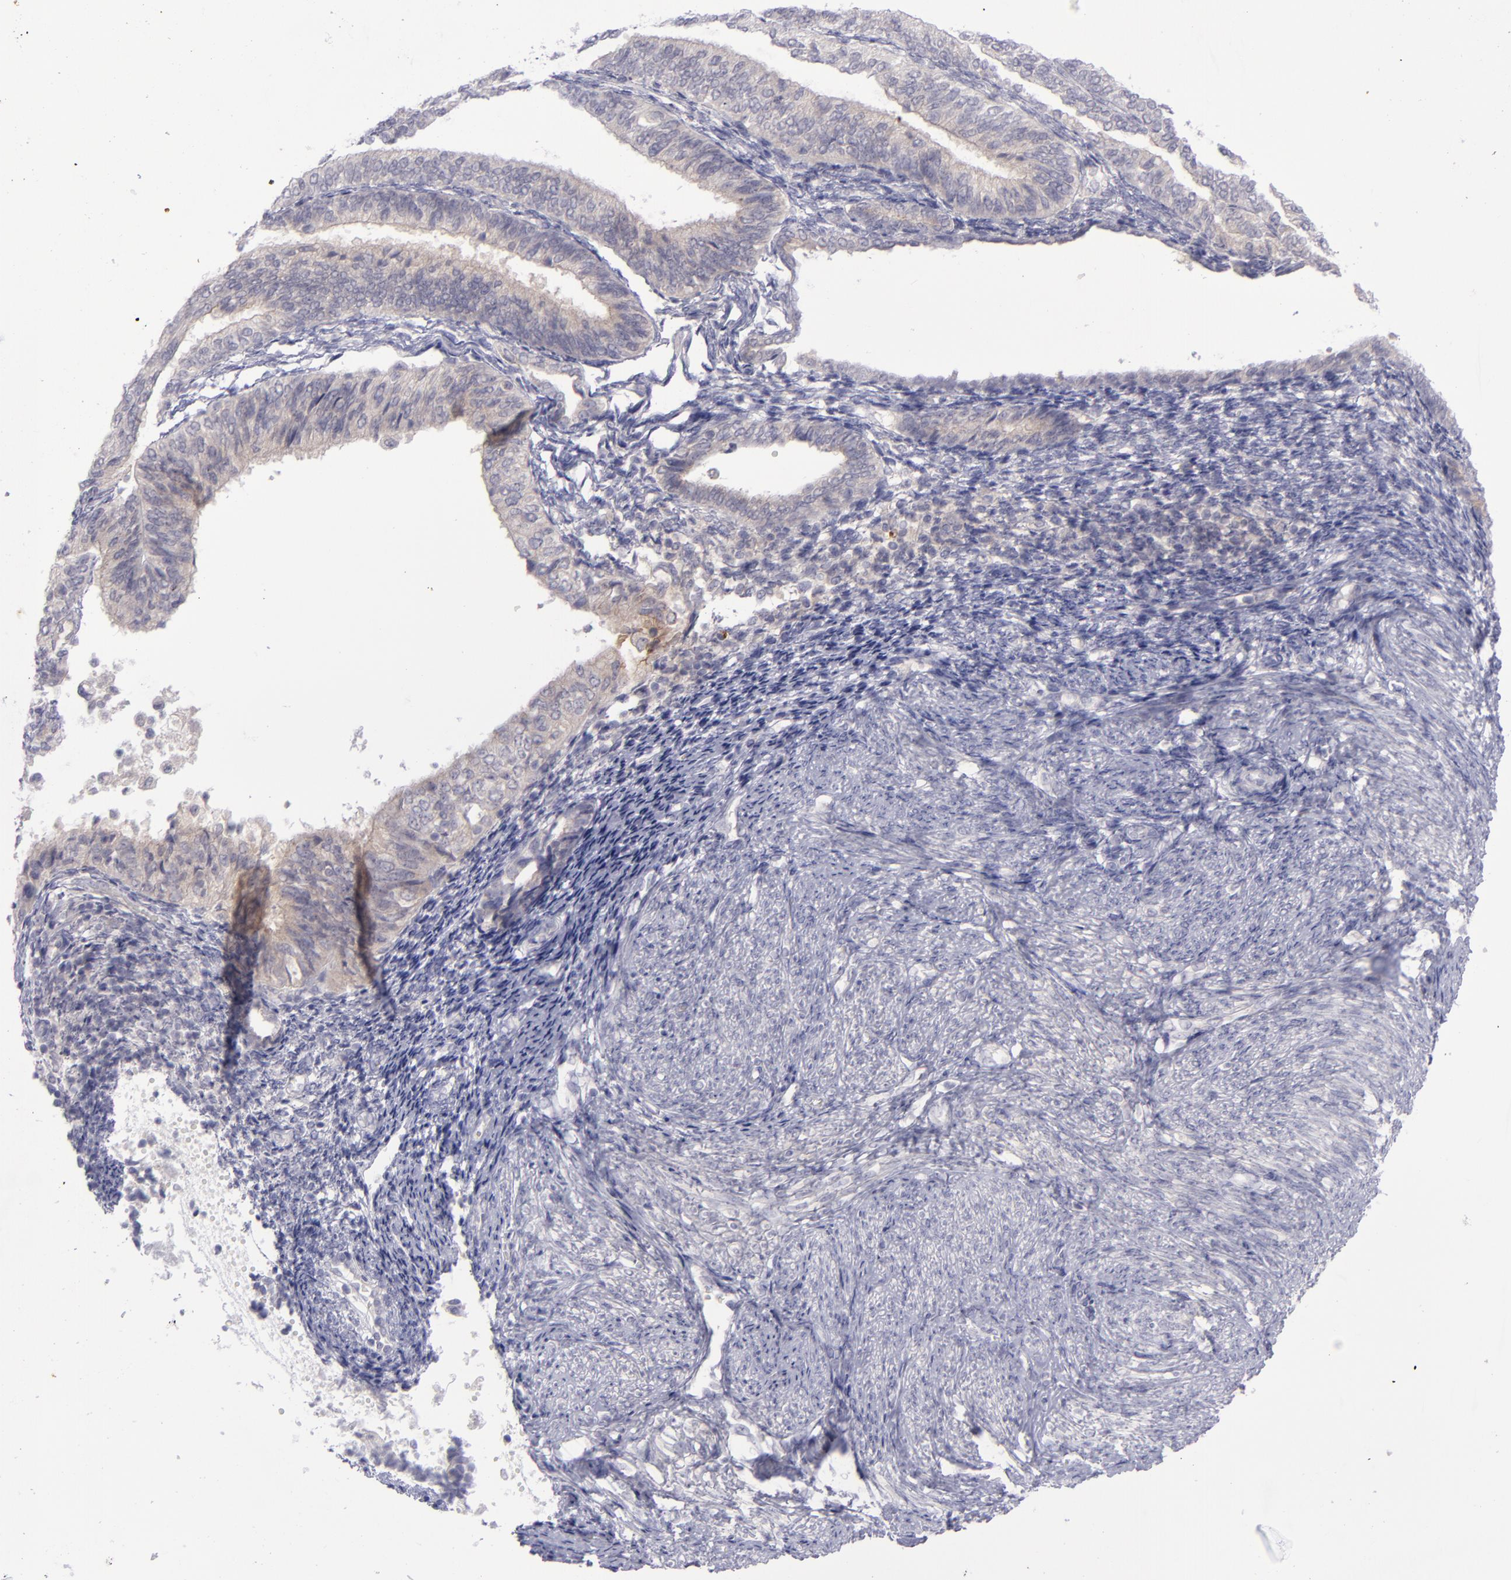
{"staining": {"intensity": "weak", "quantity": "<25%", "location": "cytoplasmic/membranous"}, "tissue": "endometrial cancer", "cell_type": "Tumor cells", "image_type": "cancer", "snomed": [{"axis": "morphology", "description": "Adenocarcinoma, NOS"}, {"axis": "topography", "description": "Endometrium"}], "caption": "DAB immunohistochemical staining of human endometrial adenocarcinoma reveals no significant positivity in tumor cells.", "gene": "EVPL", "patient": {"sex": "female", "age": 55}}